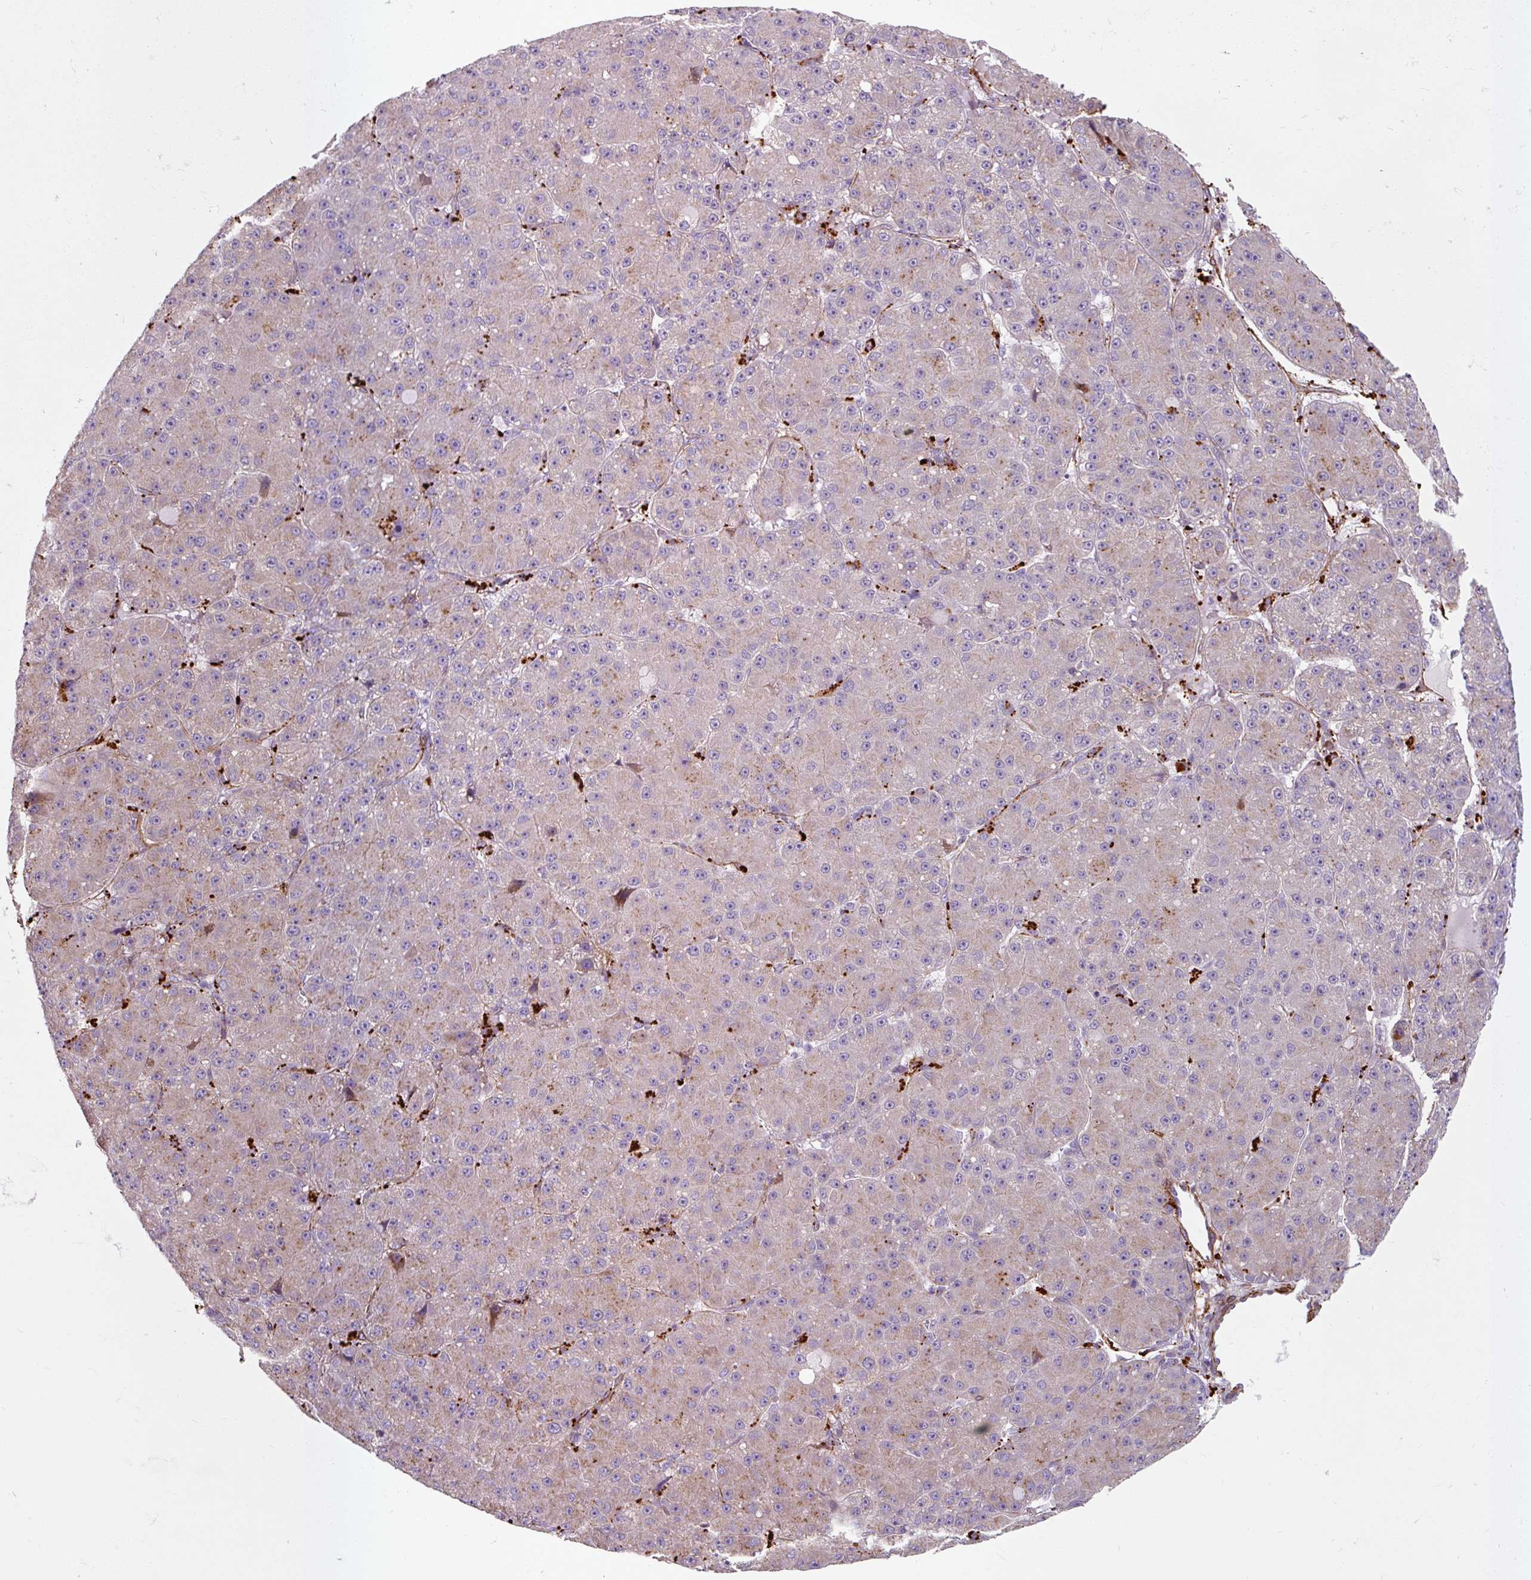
{"staining": {"intensity": "weak", "quantity": "<25%", "location": "cytoplasmic/membranous"}, "tissue": "liver cancer", "cell_type": "Tumor cells", "image_type": "cancer", "snomed": [{"axis": "morphology", "description": "Carcinoma, Hepatocellular, NOS"}, {"axis": "topography", "description": "Liver"}], "caption": "Liver cancer (hepatocellular carcinoma) stained for a protein using immunohistochemistry (IHC) shows no expression tumor cells.", "gene": "MRPS5", "patient": {"sex": "male", "age": 67}}